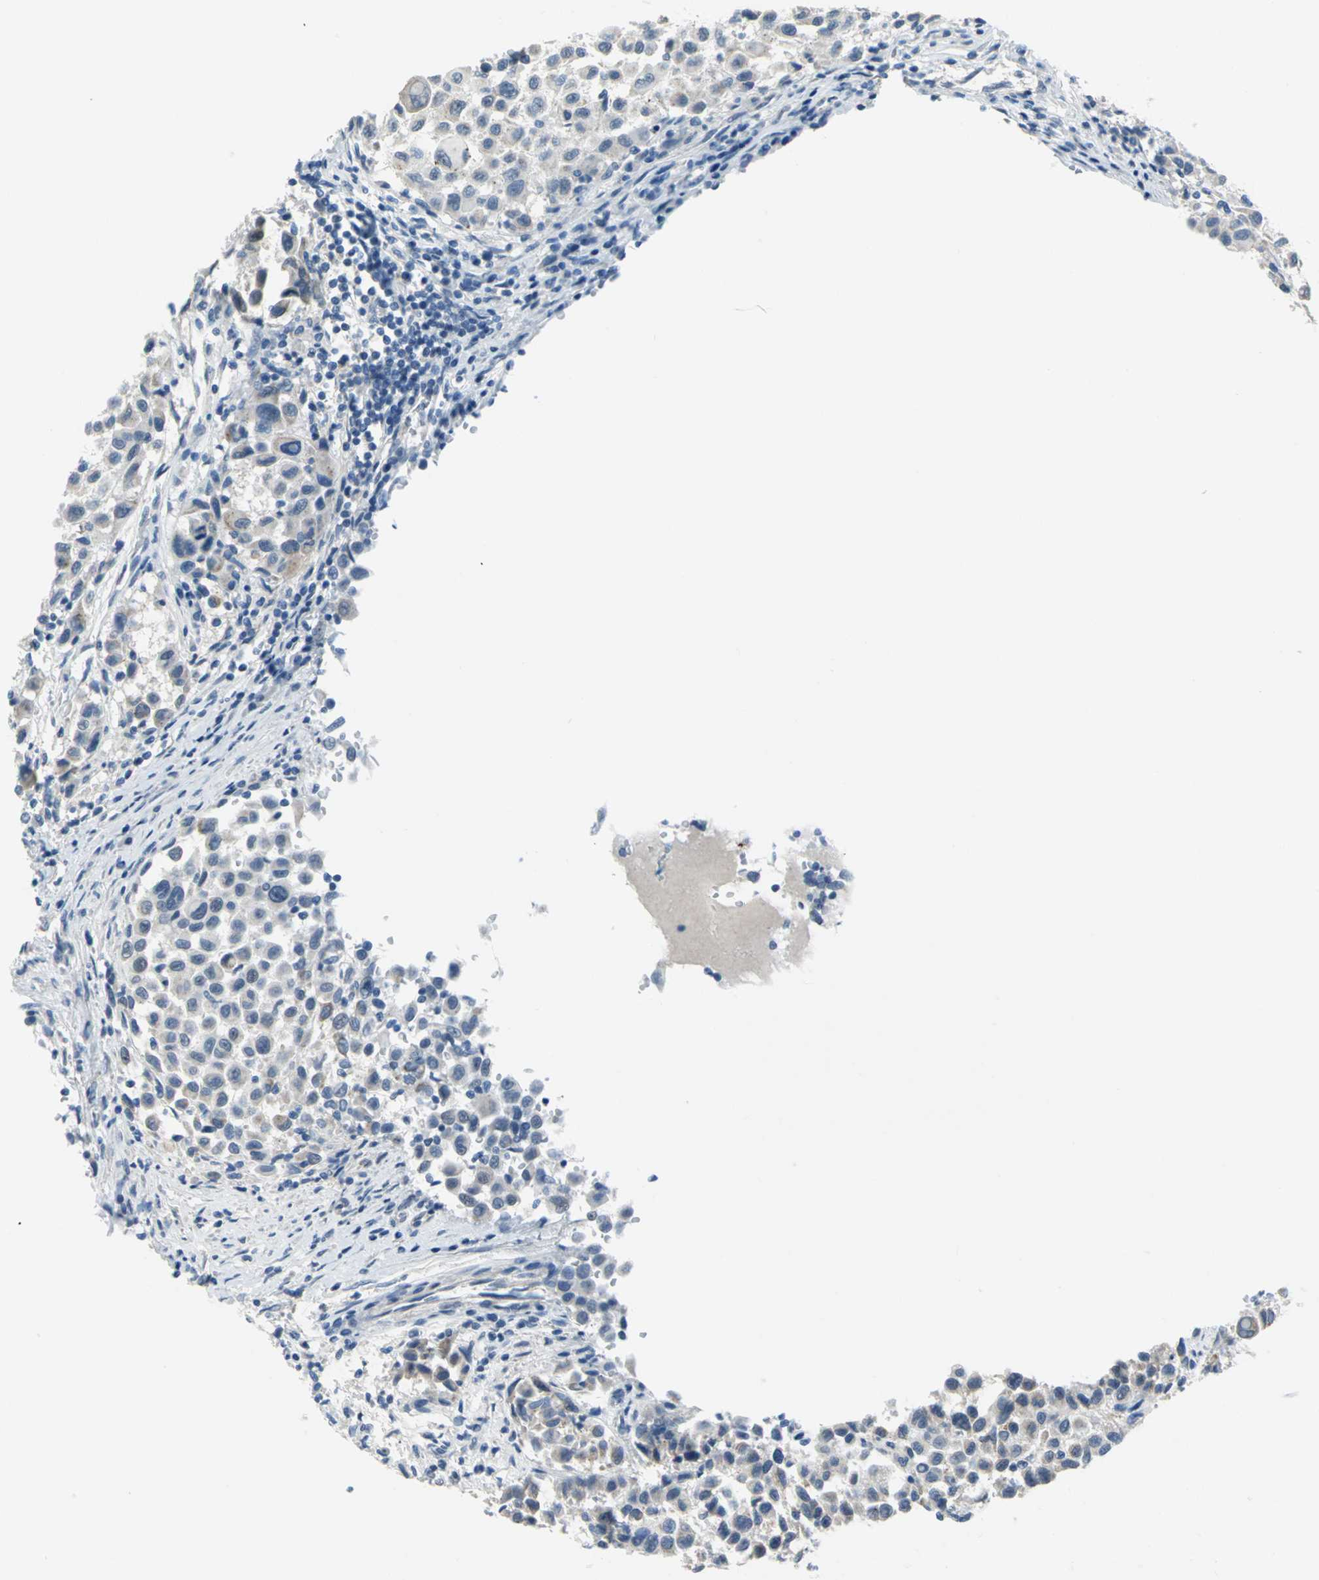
{"staining": {"intensity": "weak", "quantity": "<25%", "location": "cytoplasmic/membranous"}, "tissue": "melanoma", "cell_type": "Tumor cells", "image_type": "cancer", "snomed": [{"axis": "morphology", "description": "Malignant melanoma, Metastatic site"}, {"axis": "topography", "description": "Lymph node"}], "caption": "DAB (3,3'-diaminobenzidine) immunohistochemical staining of human malignant melanoma (metastatic site) demonstrates no significant staining in tumor cells.", "gene": "MUC4", "patient": {"sex": "male", "age": 61}}